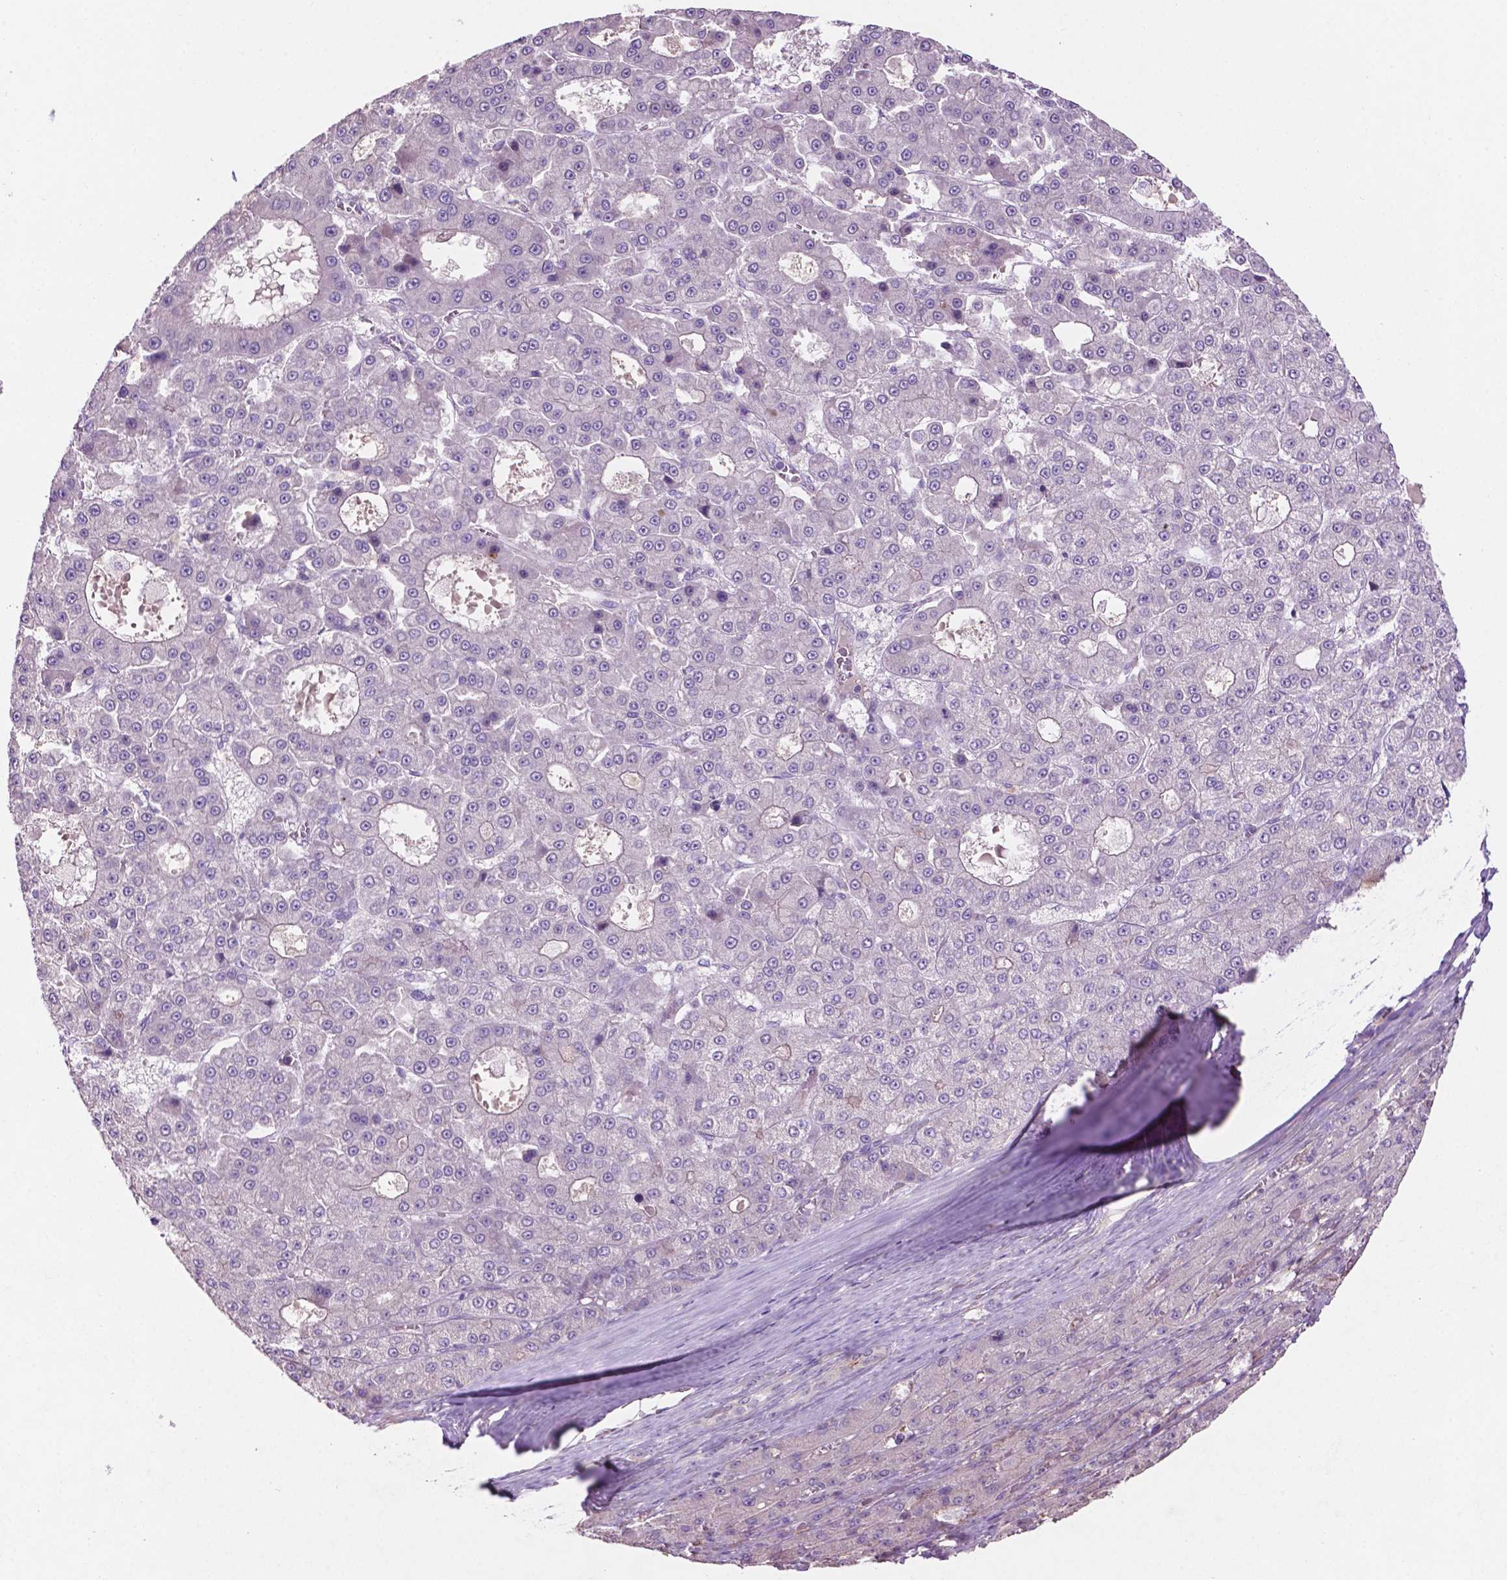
{"staining": {"intensity": "negative", "quantity": "none", "location": "none"}, "tissue": "liver cancer", "cell_type": "Tumor cells", "image_type": "cancer", "snomed": [{"axis": "morphology", "description": "Carcinoma, Hepatocellular, NOS"}, {"axis": "topography", "description": "Liver"}], "caption": "DAB (3,3'-diaminobenzidine) immunohistochemical staining of human liver cancer exhibits no significant expression in tumor cells. Nuclei are stained in blue.", "gene": "ARL5C", "patient": {"sex": "male", "age": 70}}